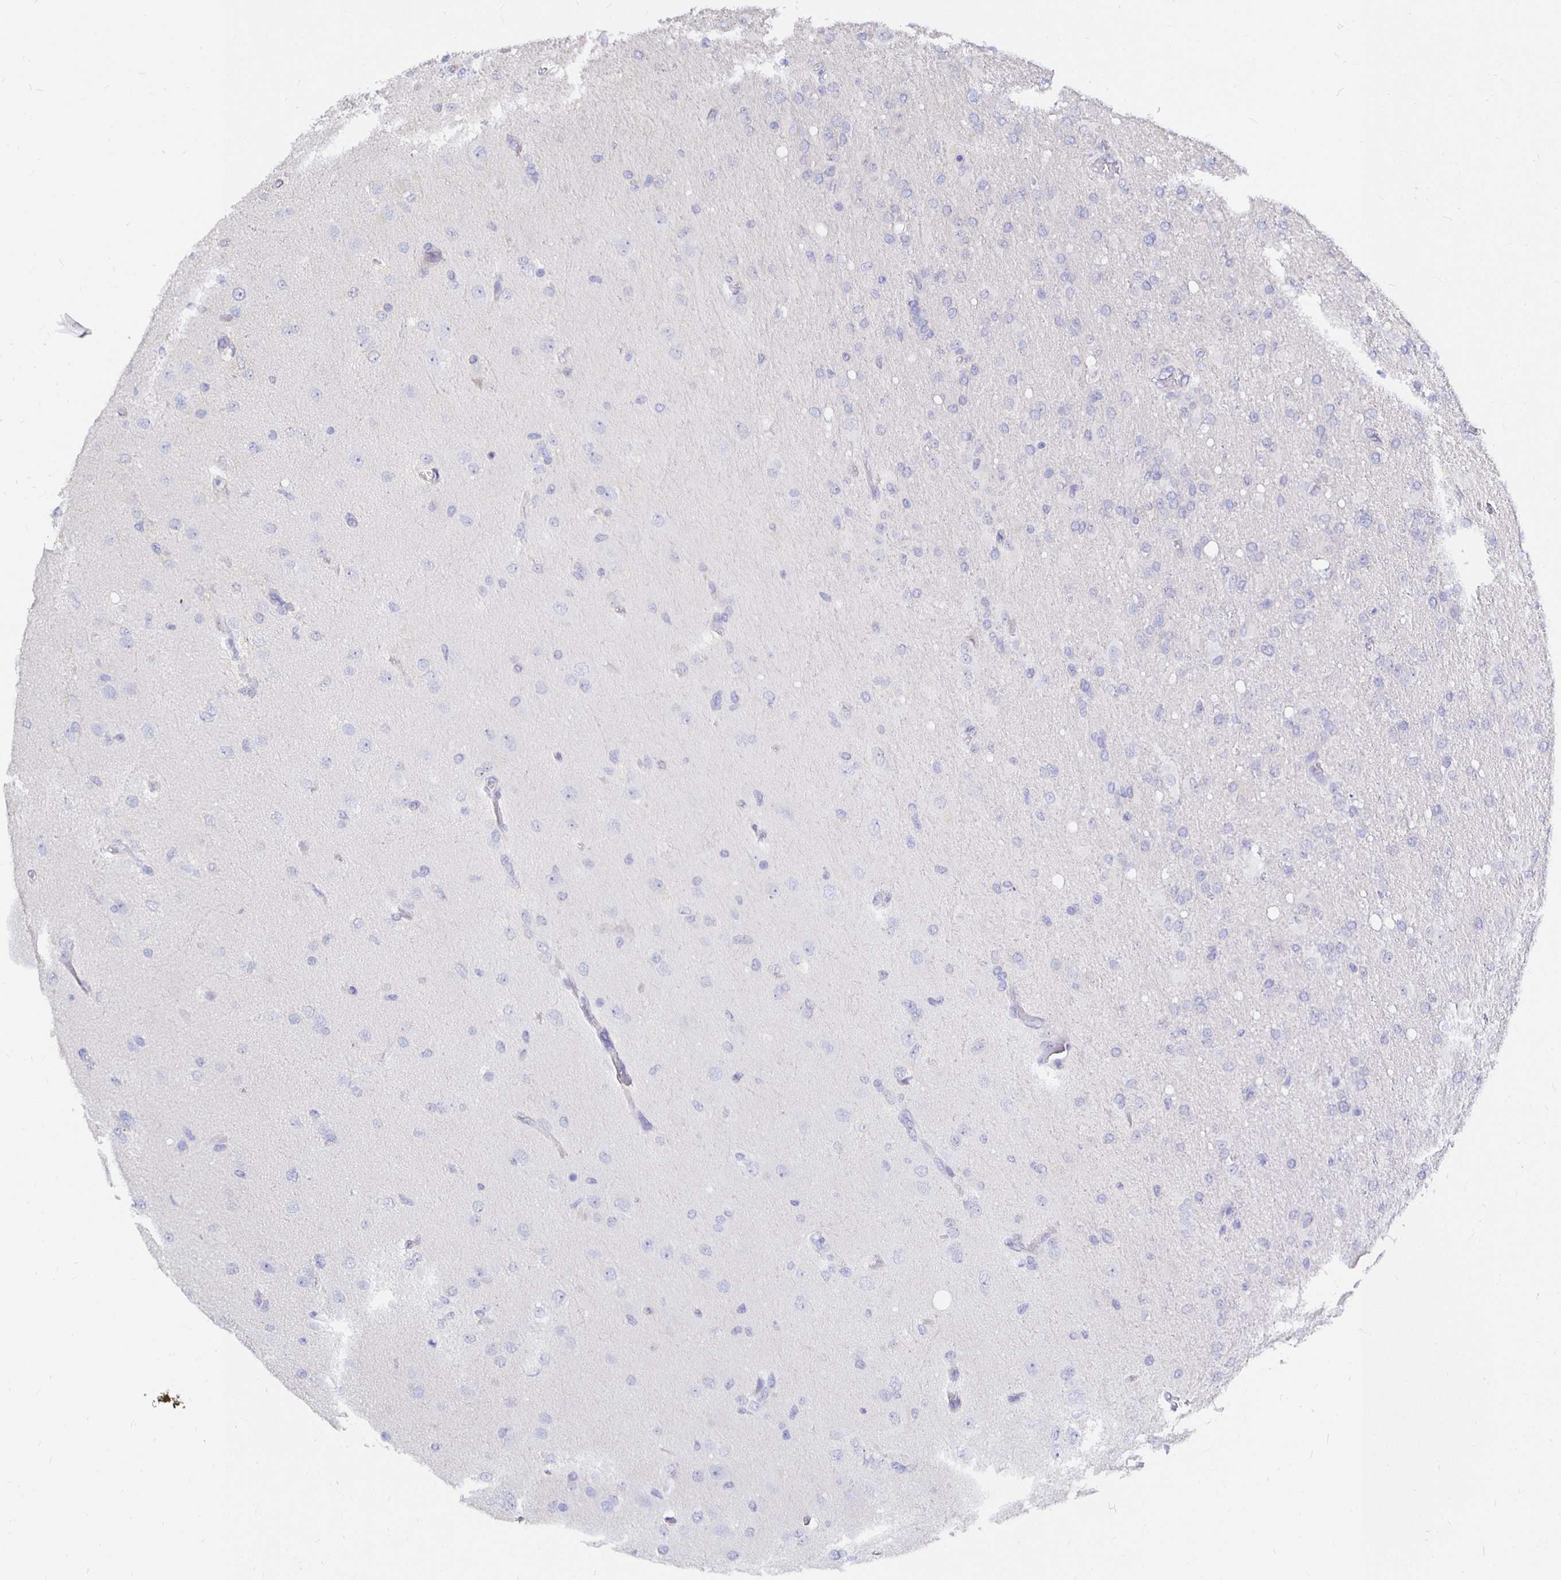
{"staining": {"intensity": "negative", "quantity": "none", "location": "none"}, "tissue": "glioma", "cell_type": "Tumor cells", "image_type": "cancer", "snomed": [{"axis": "morphology", "description": "Glioma, malignant, High grade"}, {"axis": "topography", "description": "Brain"}], "caption": "The immunohistochemistry (IHC) photomicrograph has no significant expression in tumor cells of glioma tissue.", "gene": "UMOD", "patient": {"sex": "male", "age": 53}}